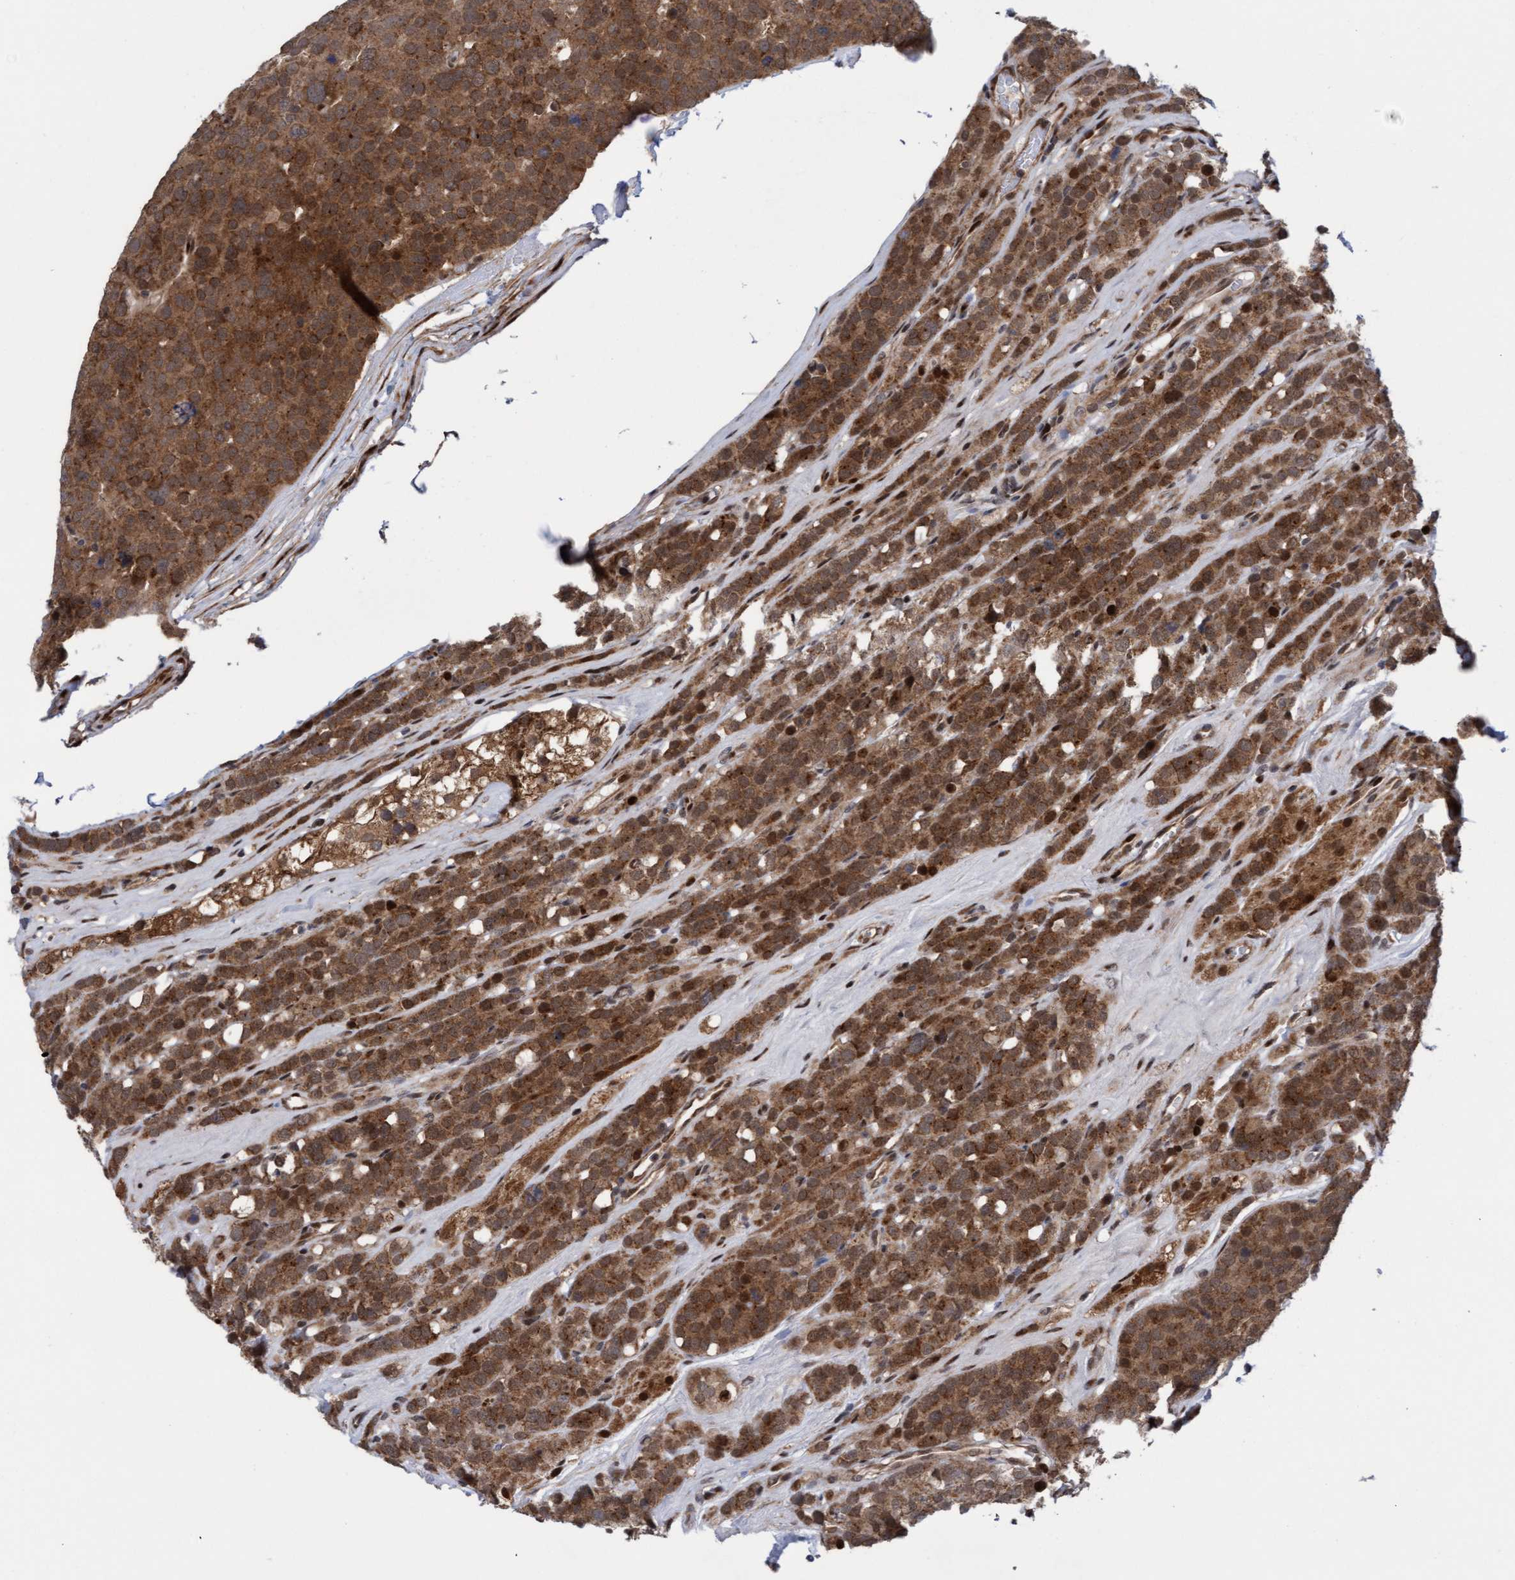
{"staining": {"intensity": "moderate", "quantity": ">75%", "location": "cytoplasmic/membranous"}, "tissue": "testis cancer", "cell_type": "Tumor cells", "image_type": "cancer", "snomed": [{"axis": "morphology", "description": "Seminoma, NOS"}, {"axis": "topography", "description": "Testis"}], "caption": "DAB (3,3'-diaminobenzidine) immunohistochemical staining of testis cancer (seminoma) reveals moderate cytoplasmic/membranous protein staining in approximately >75% of tumor cells. The staining was performed using DAB (3,3'-diaminobenzidine), with brown indicating positive protein expression. Nuclei are stained blue with hematoxylin.", "gene": "ITFG1", "patient": {"sex": "male", "age": 71}}